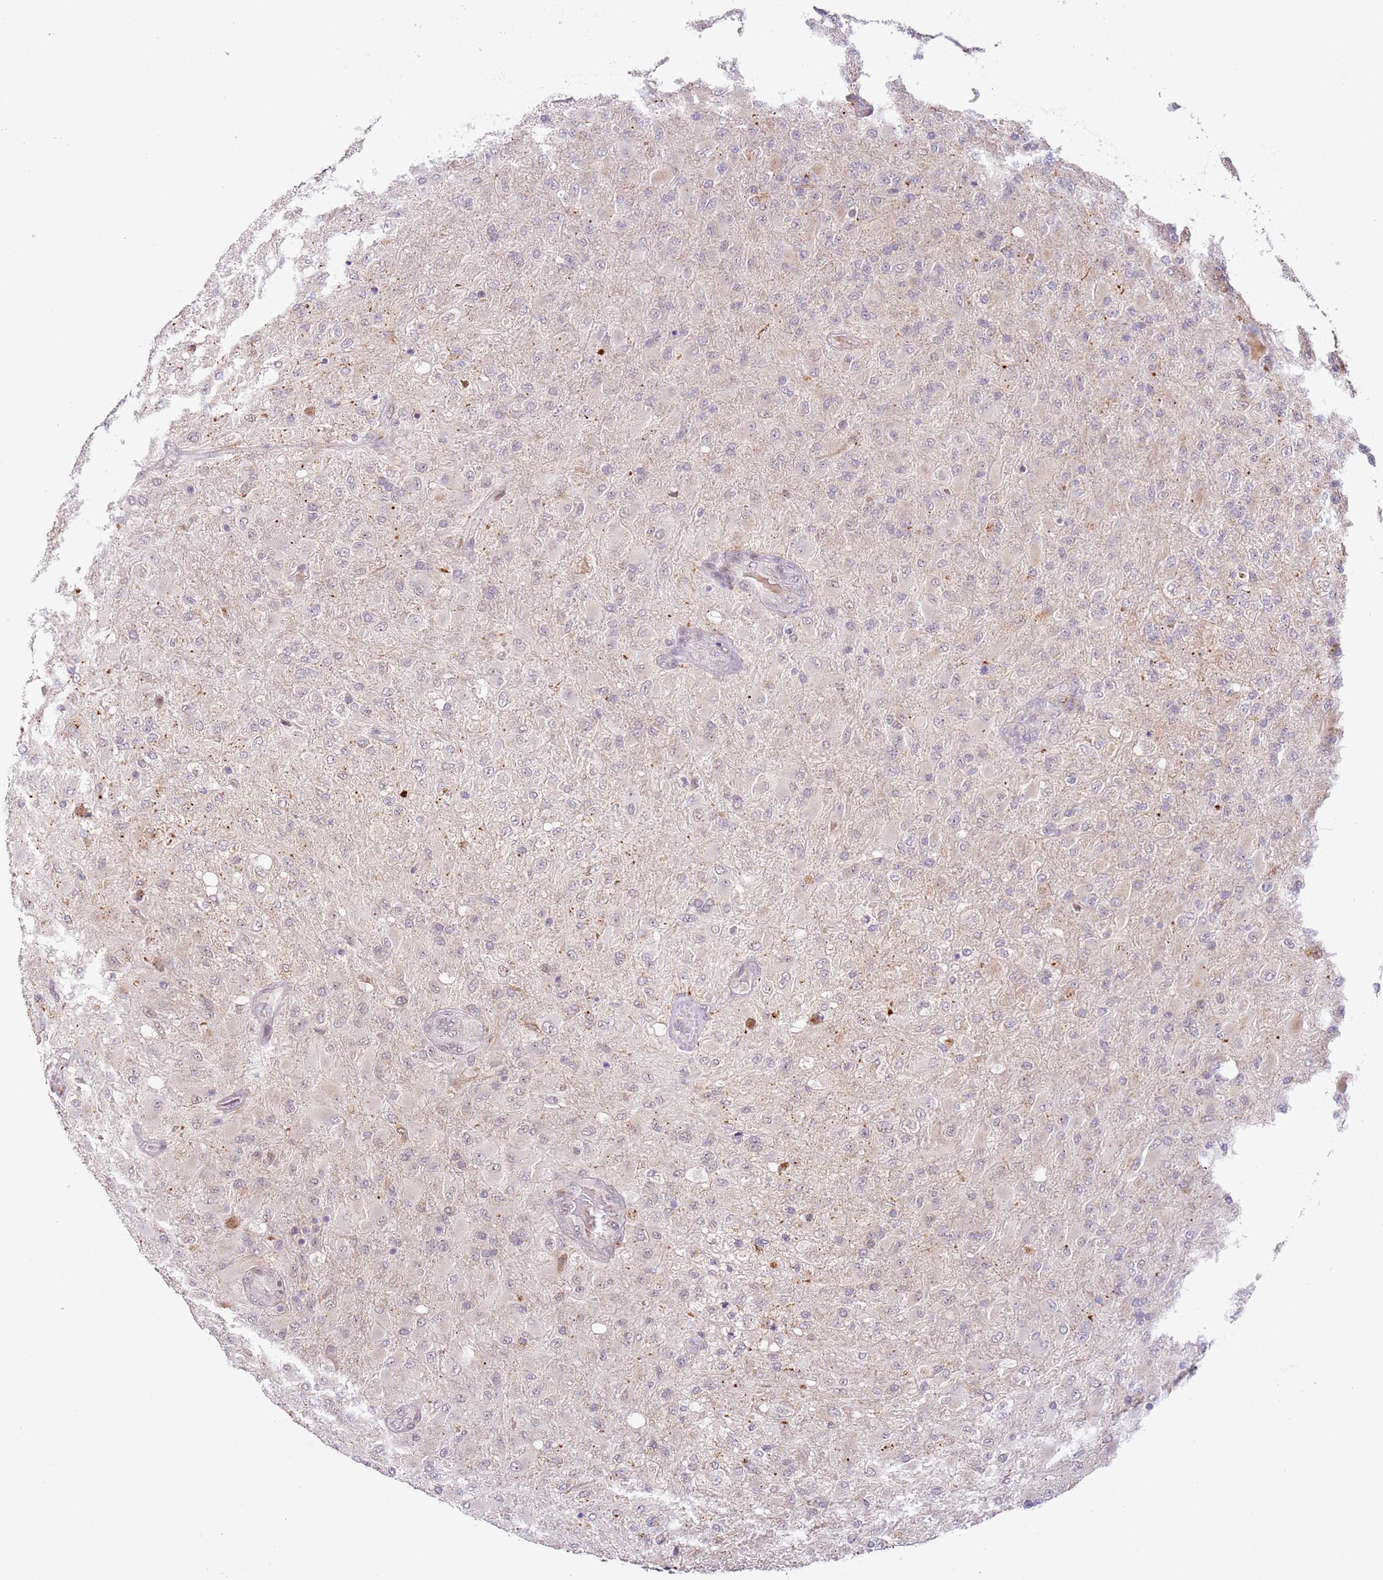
{"staining": {"intensity": "negative", "quantity": "none", "location": "none"}, "tissue": "glioma", "cell_type": "Tumor cells", "image_type": "cancer", "snomed": [{"axis": "morphology", "description": "Glioma, malignant, Low grade"}, {"axis": "topography", "description": "Brain"}], "caption": "This is a image of immunohistochemistry staining of glioma, which shows no positivity in tumor cells.", "gene": "LGALSL", "patient": {"sex": "male", "age": 65}}